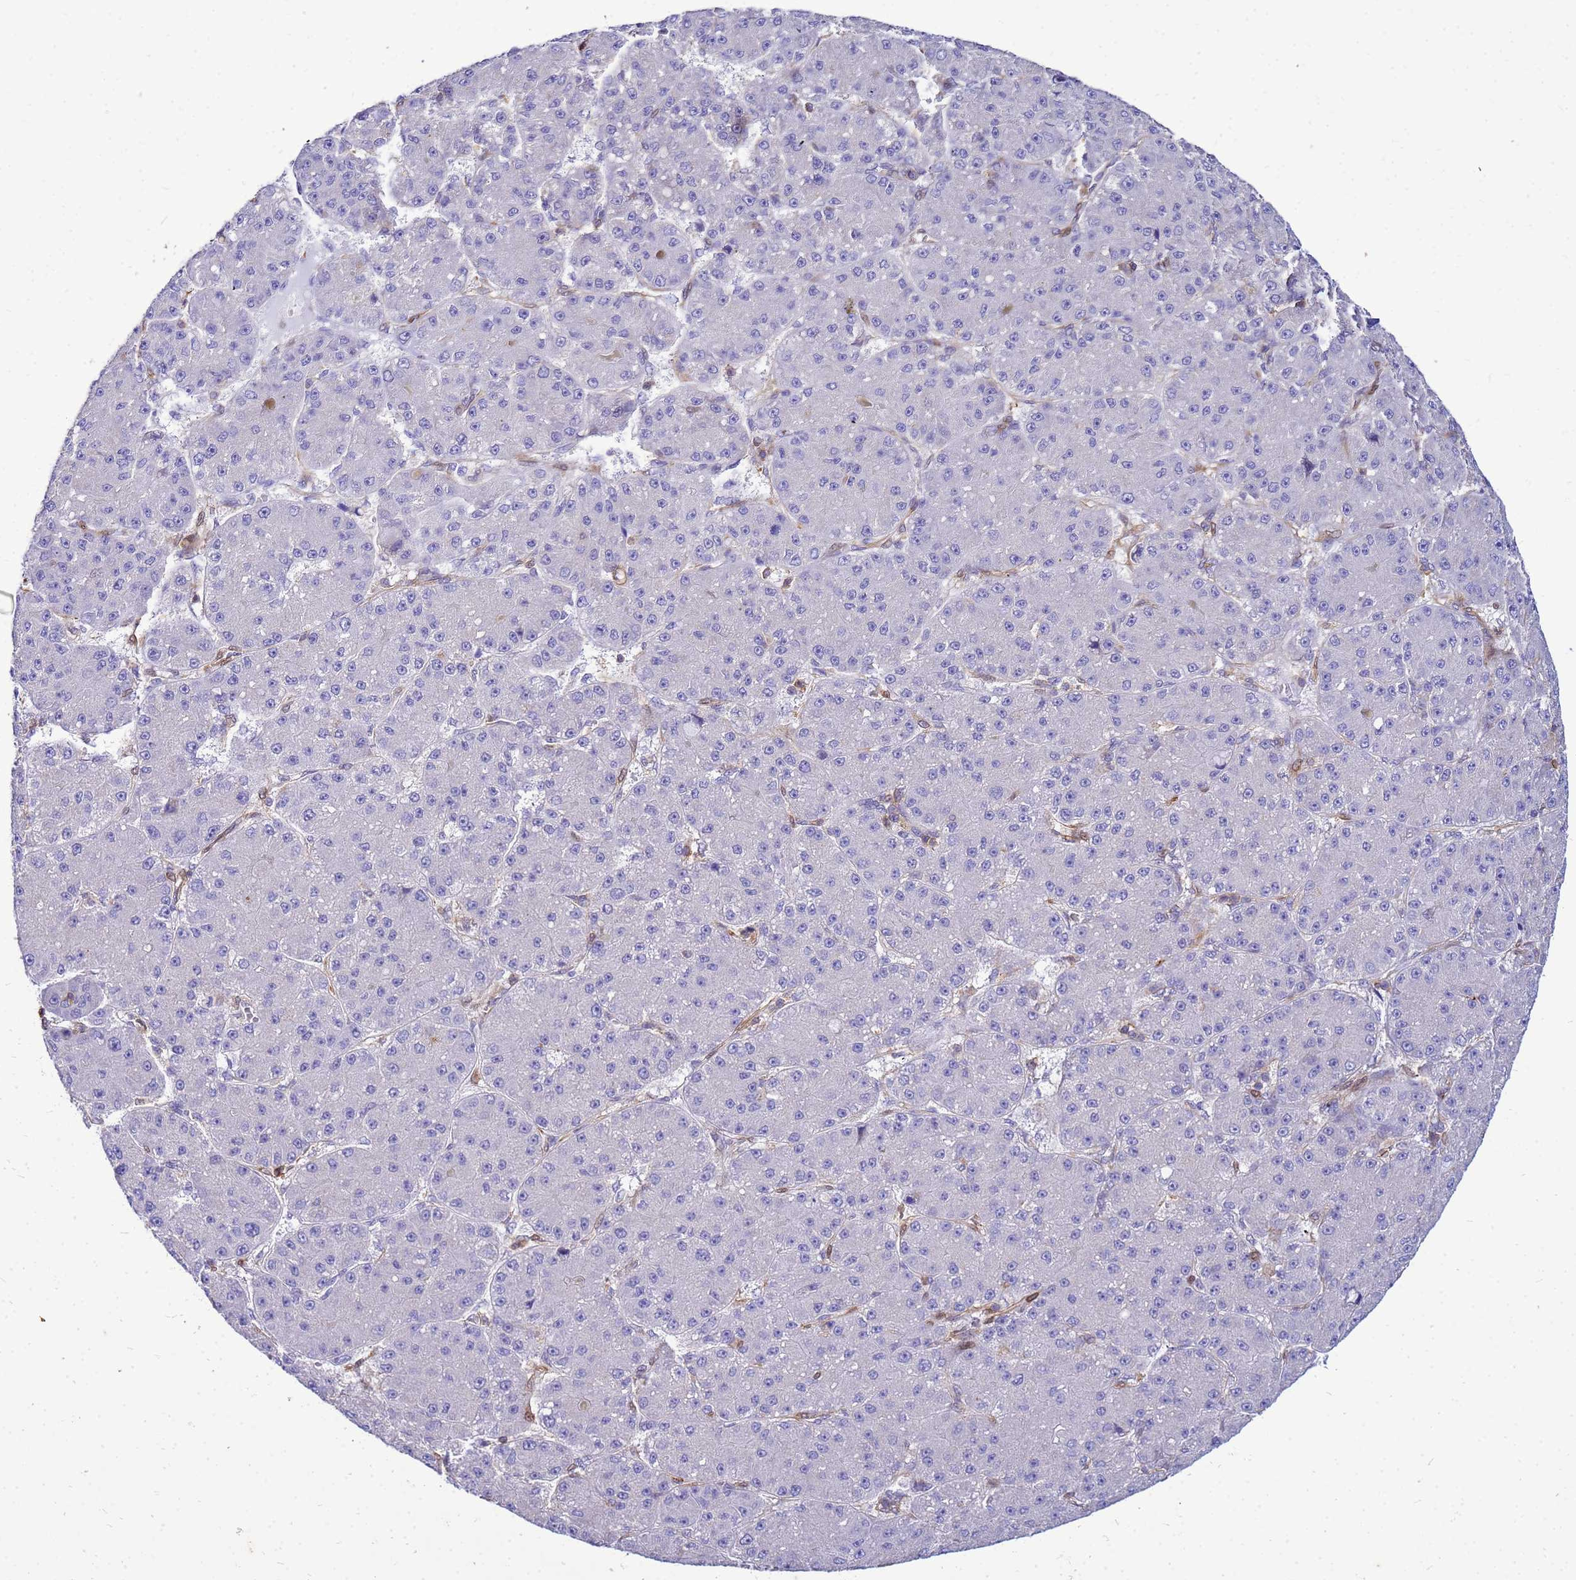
{"staining": {"intensity": "negative", "quantity": "none", "location": "none"}, "tissue": "liver cancer", "cell_type": "Tumor cells", "image_type": "cancer", "snomed": [{"axis": "morphology", "description": "Carcinoma, Hepatocellular, NOS"}, {"axis": "topography", "description": "Liver"}], "caption": "IHC histopathology image of neoplastic tissue: human liver cancer stained with DAB exhibits no significant protein positivity in tumor cells.", "gene": "DBNDD2", "patient": {"sex": "male", "age": 67}}